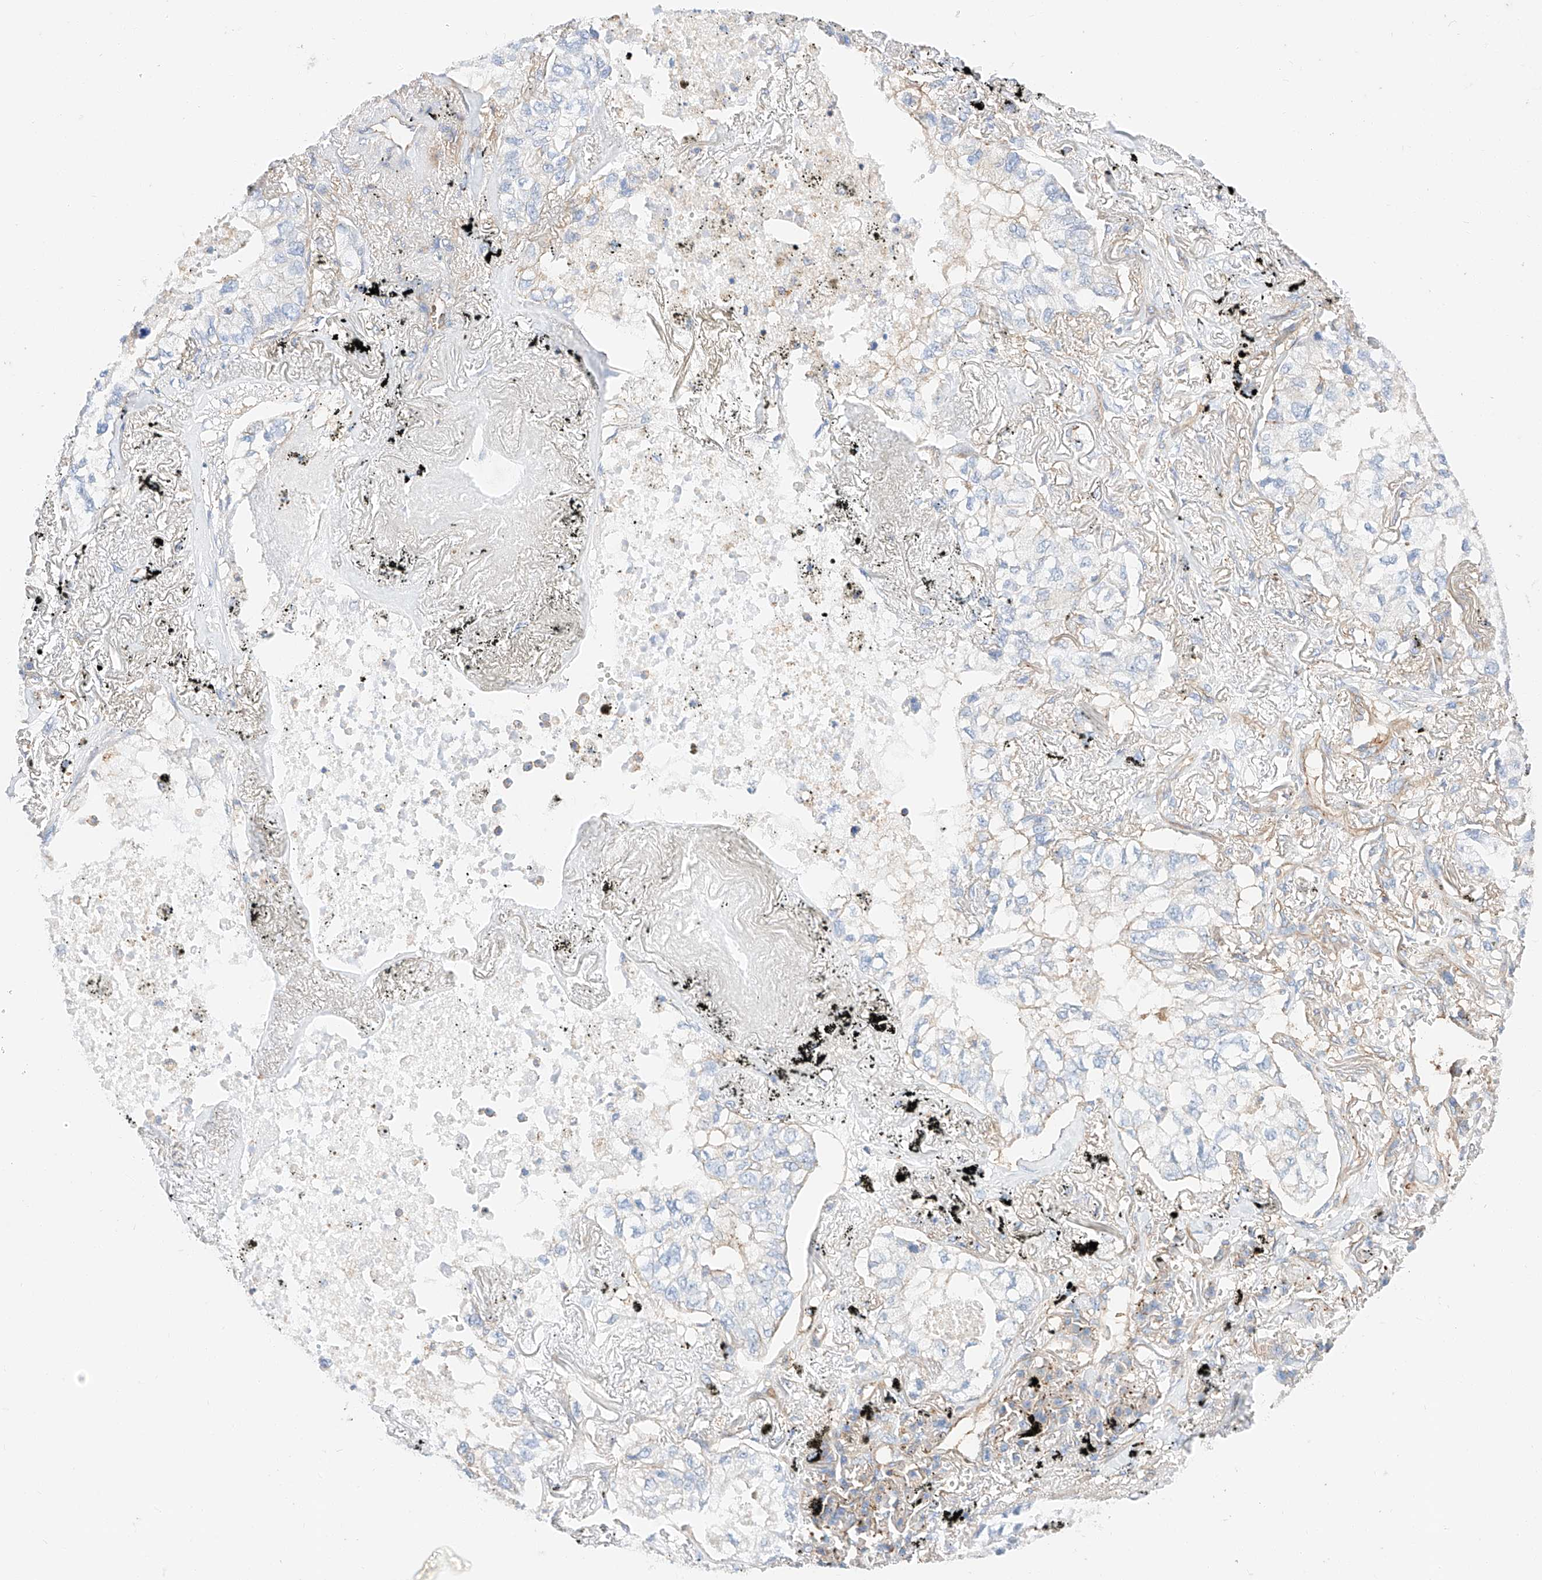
{"staining": {"intensity": "negative", "quantity": "none", "location": "none"}, "tissue": "lung cancer", "cell_type": "Tumor cells", "image_type": "cancer", "snomed": [{"axis": "morphology", "description": "Adenocarcinoma, NOS"}, {"axis": "topography", "description": "Lung"}], "caption": "Tumor cells show no significant expression in lung cancer. (IHC, brightfield microscopy, high magnification).", "gene": "HAUS4", "patient": {"sex": "male", "age": 65}}